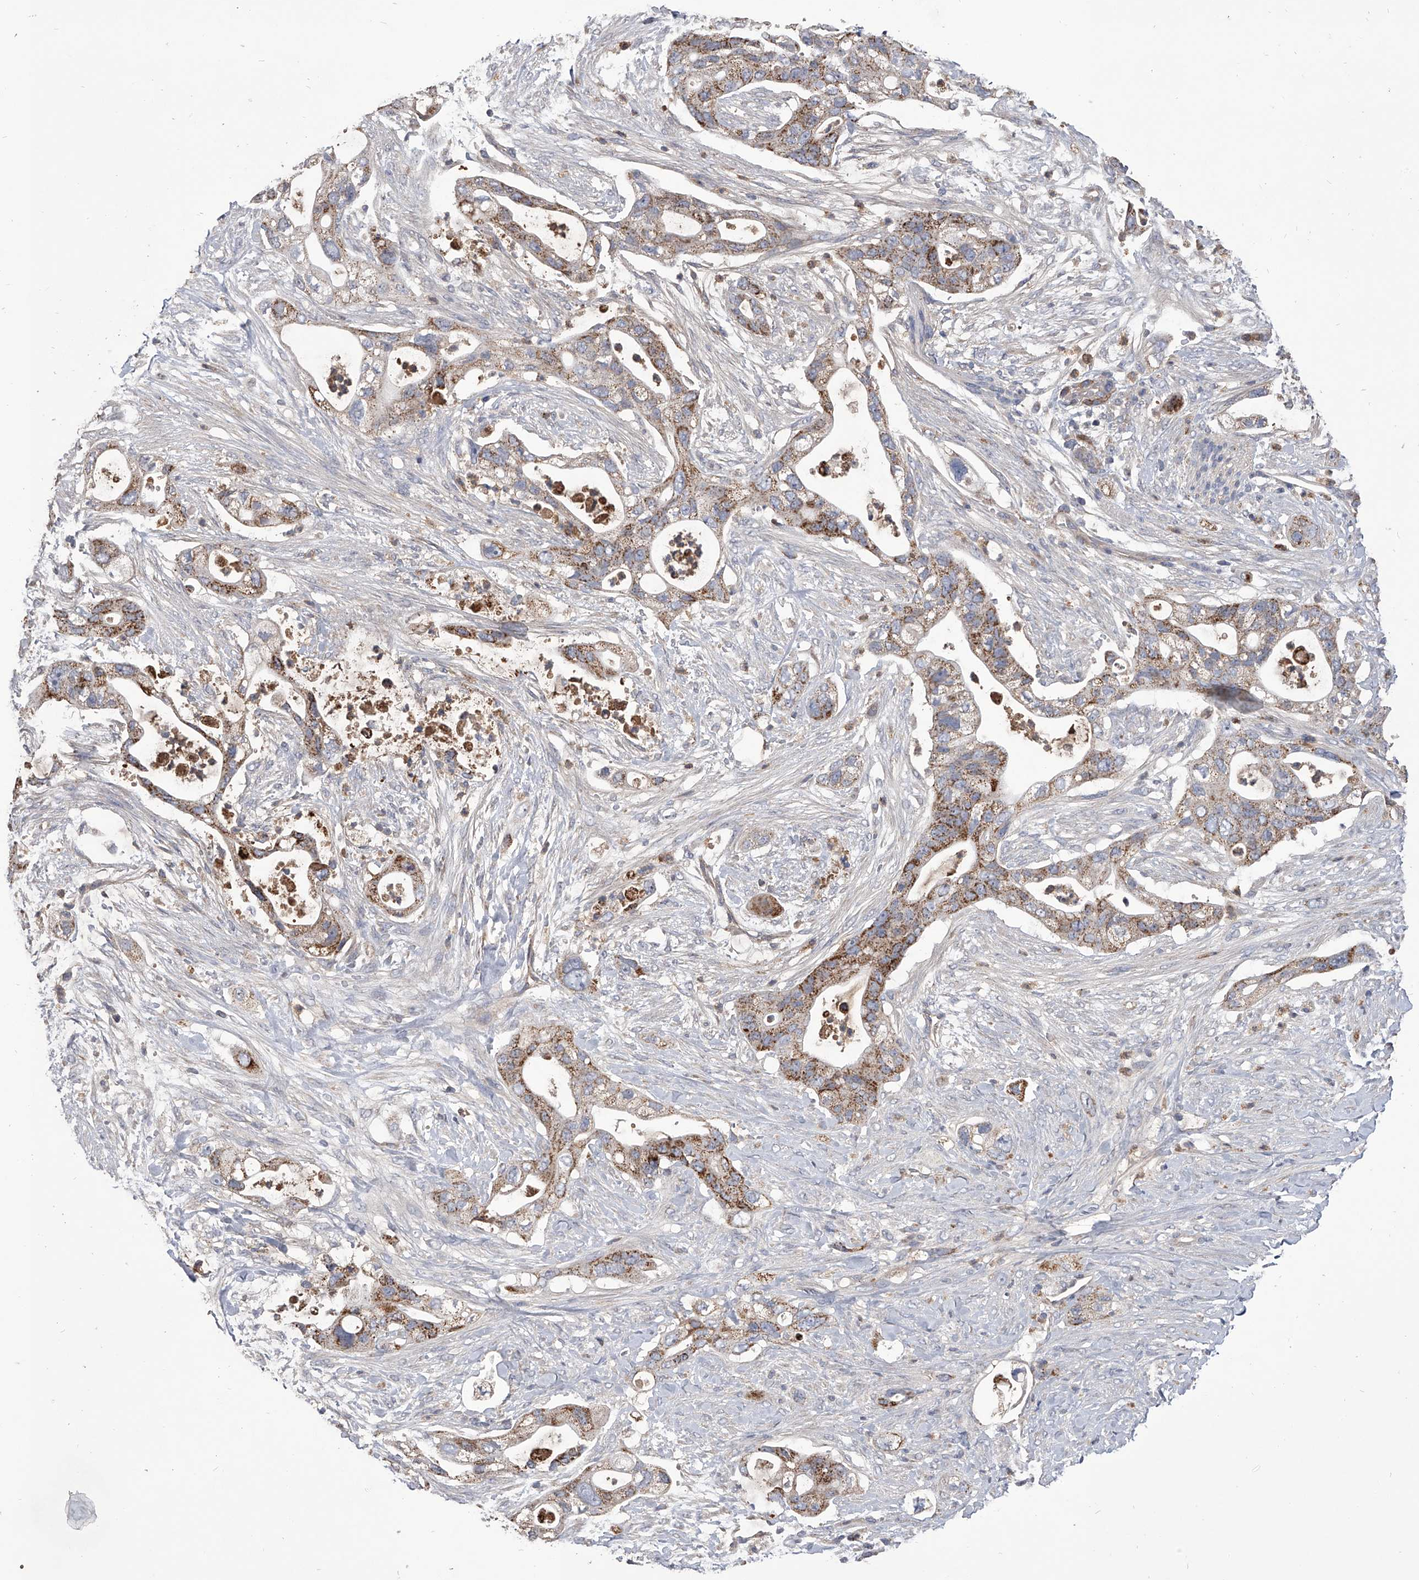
{"staining": {"intensity": "moderate", "quantity": ">75%", "location": "cytoplasmic/membranous"}, "tissue": "pancreatic cancer", "cell_type": "Tumor cells", "image_type": "cancer", "snomed": [{"axis": "morphology", "description": "Adenocarcinoma, NOS"}, {"axis": "topography", "description": "Pancreas"}], "caption": "Protein expression analysis of human pancreatic cancer (adenocarcinoma) reveals moderate cytoplasmic/membranous staining in about >75% of tumor cells. Nuclei are stained in blue.", "gene": "NRP1", "patient": {"sex": "male", "age": 53}}